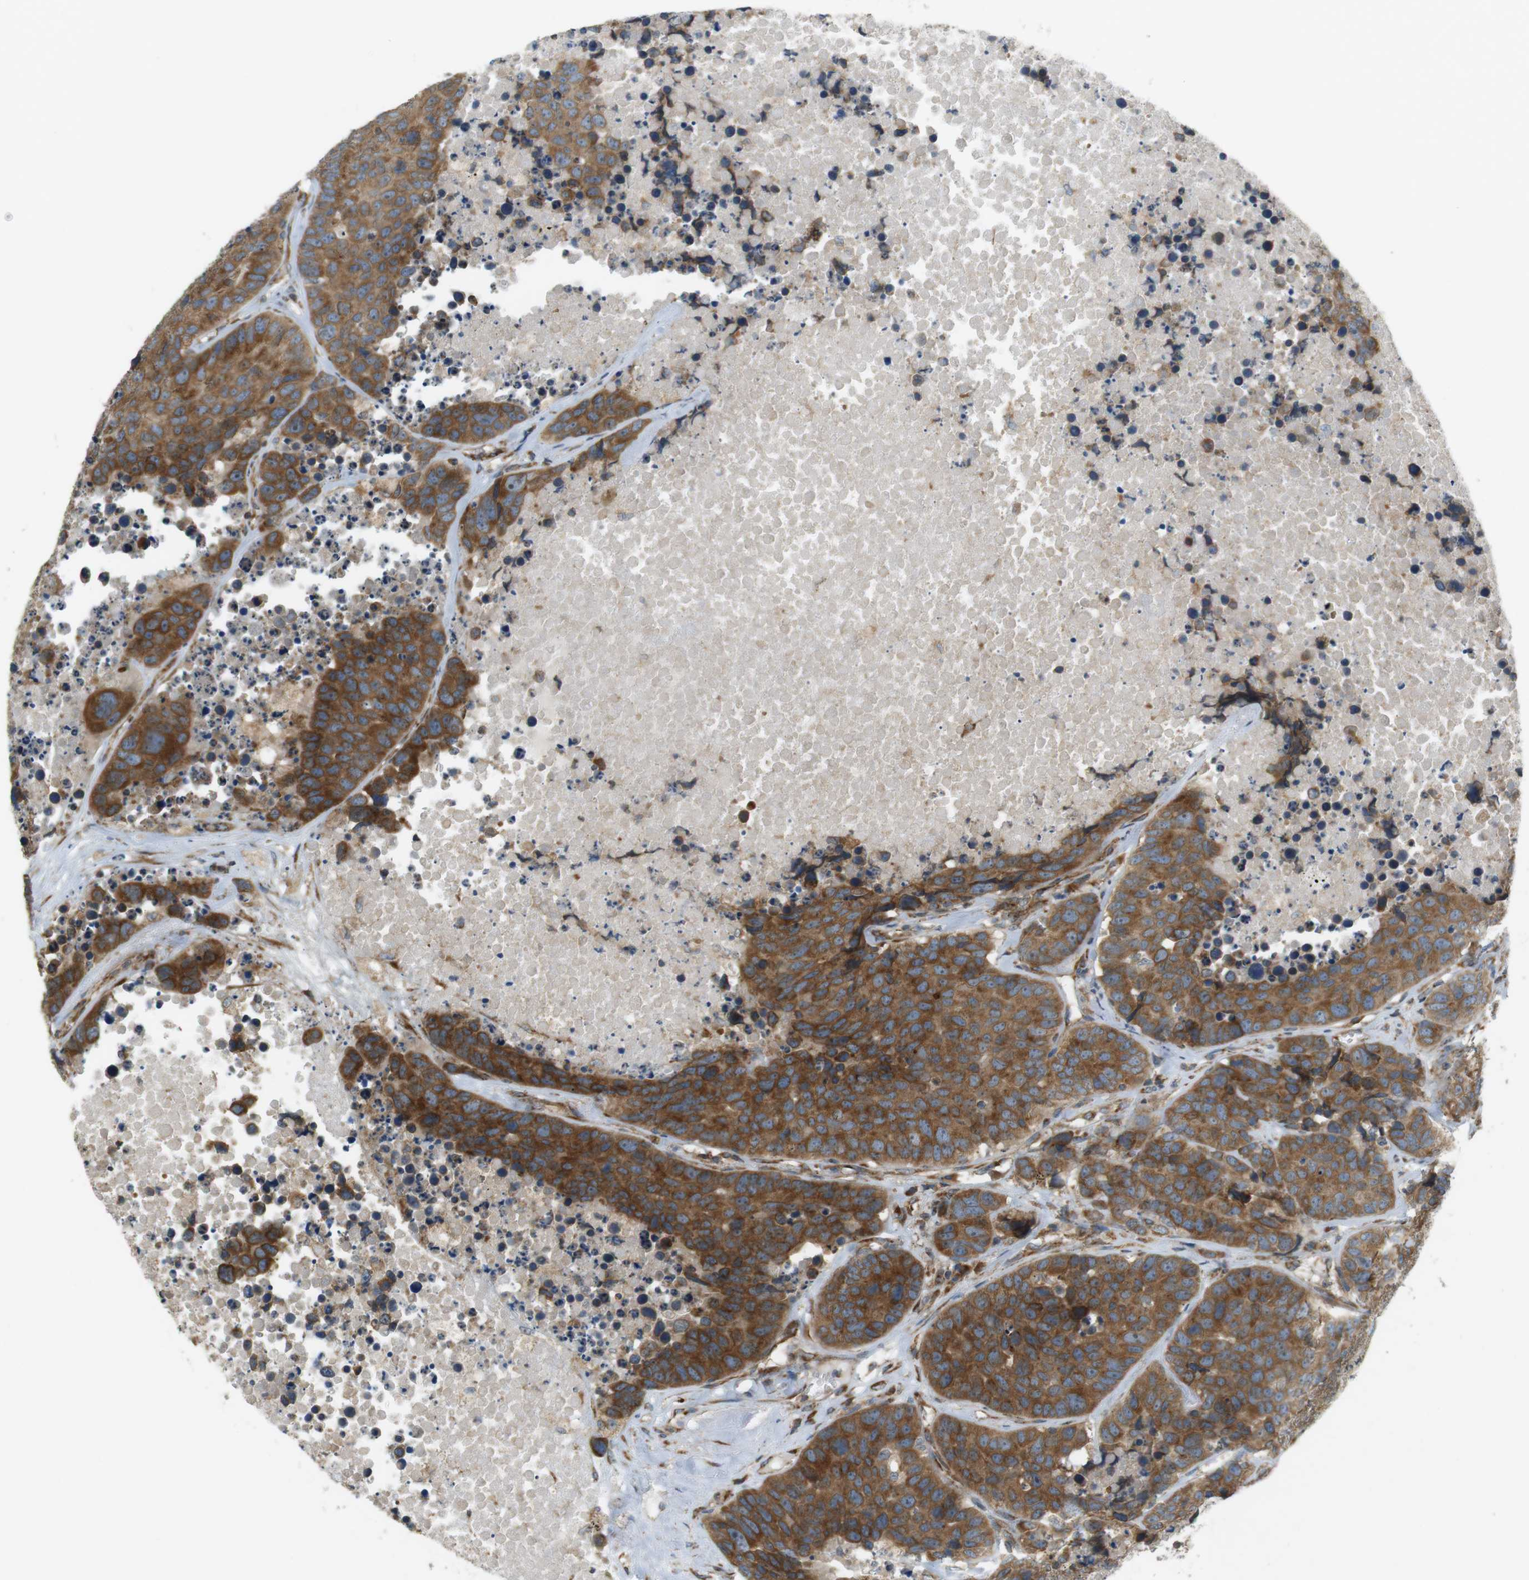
{"staining": {"intensity": "moderate", "quantity": ">75%", "location": "cytoplasmic/membranous"}, "tissue": "carcinoid", "cell_type": "Tumor cells", "image_type": "cancer", "snomed": [{"axis": "morphology", "description": "Carcinoid, malignant, NOS"}, {"axis": "topography", "description": "Lung"}], "caption": "Human malignant carcinoid stained for a protein (brown) demonstrates moderate cytoplasmic/membranous positive staining in approximately >75% of tumor cells.", "gene": "SLC41A1", "patient": {"sex": "male", "age": 60}}